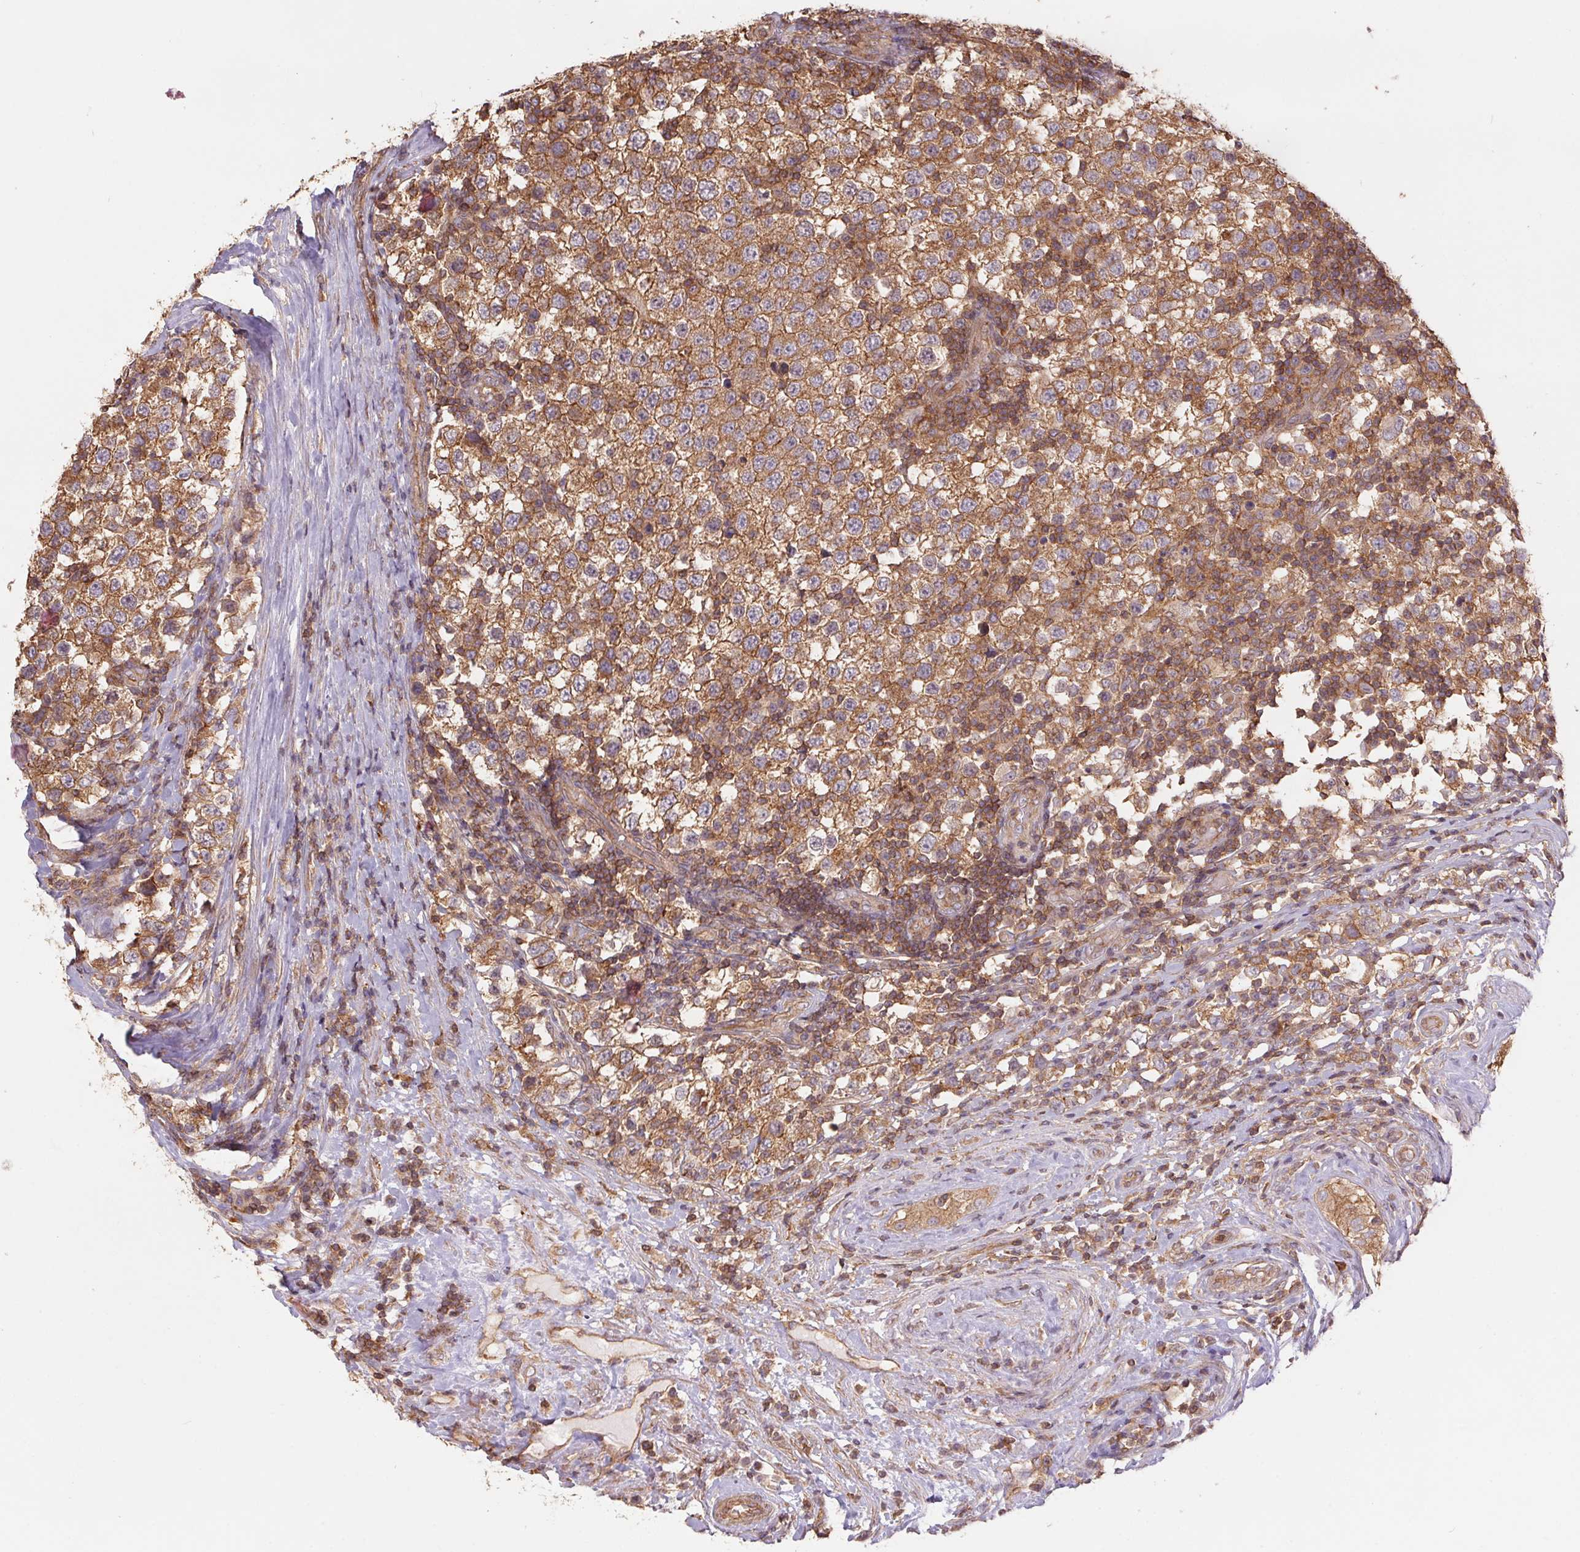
{"staining": {"intensity": "moderate", "quantity": ">75%", "location": "cytoplasmic/membranous"}, "tissue": "testis cancer", "cell_type": "Tumor cells", "image_type": "cancer", "snomed": [{"axis": "morphology", "description": "Seminoma, NOS"}, {"axis": "topography", "description": "Testis"}], "caption": "Testis seminoma tissue exhibits moderate cytoplasmic/membranous expression in about >75% of tumor cells", "gene": "TUBA3D", "patient": {"sex": "male", "age": 34}}